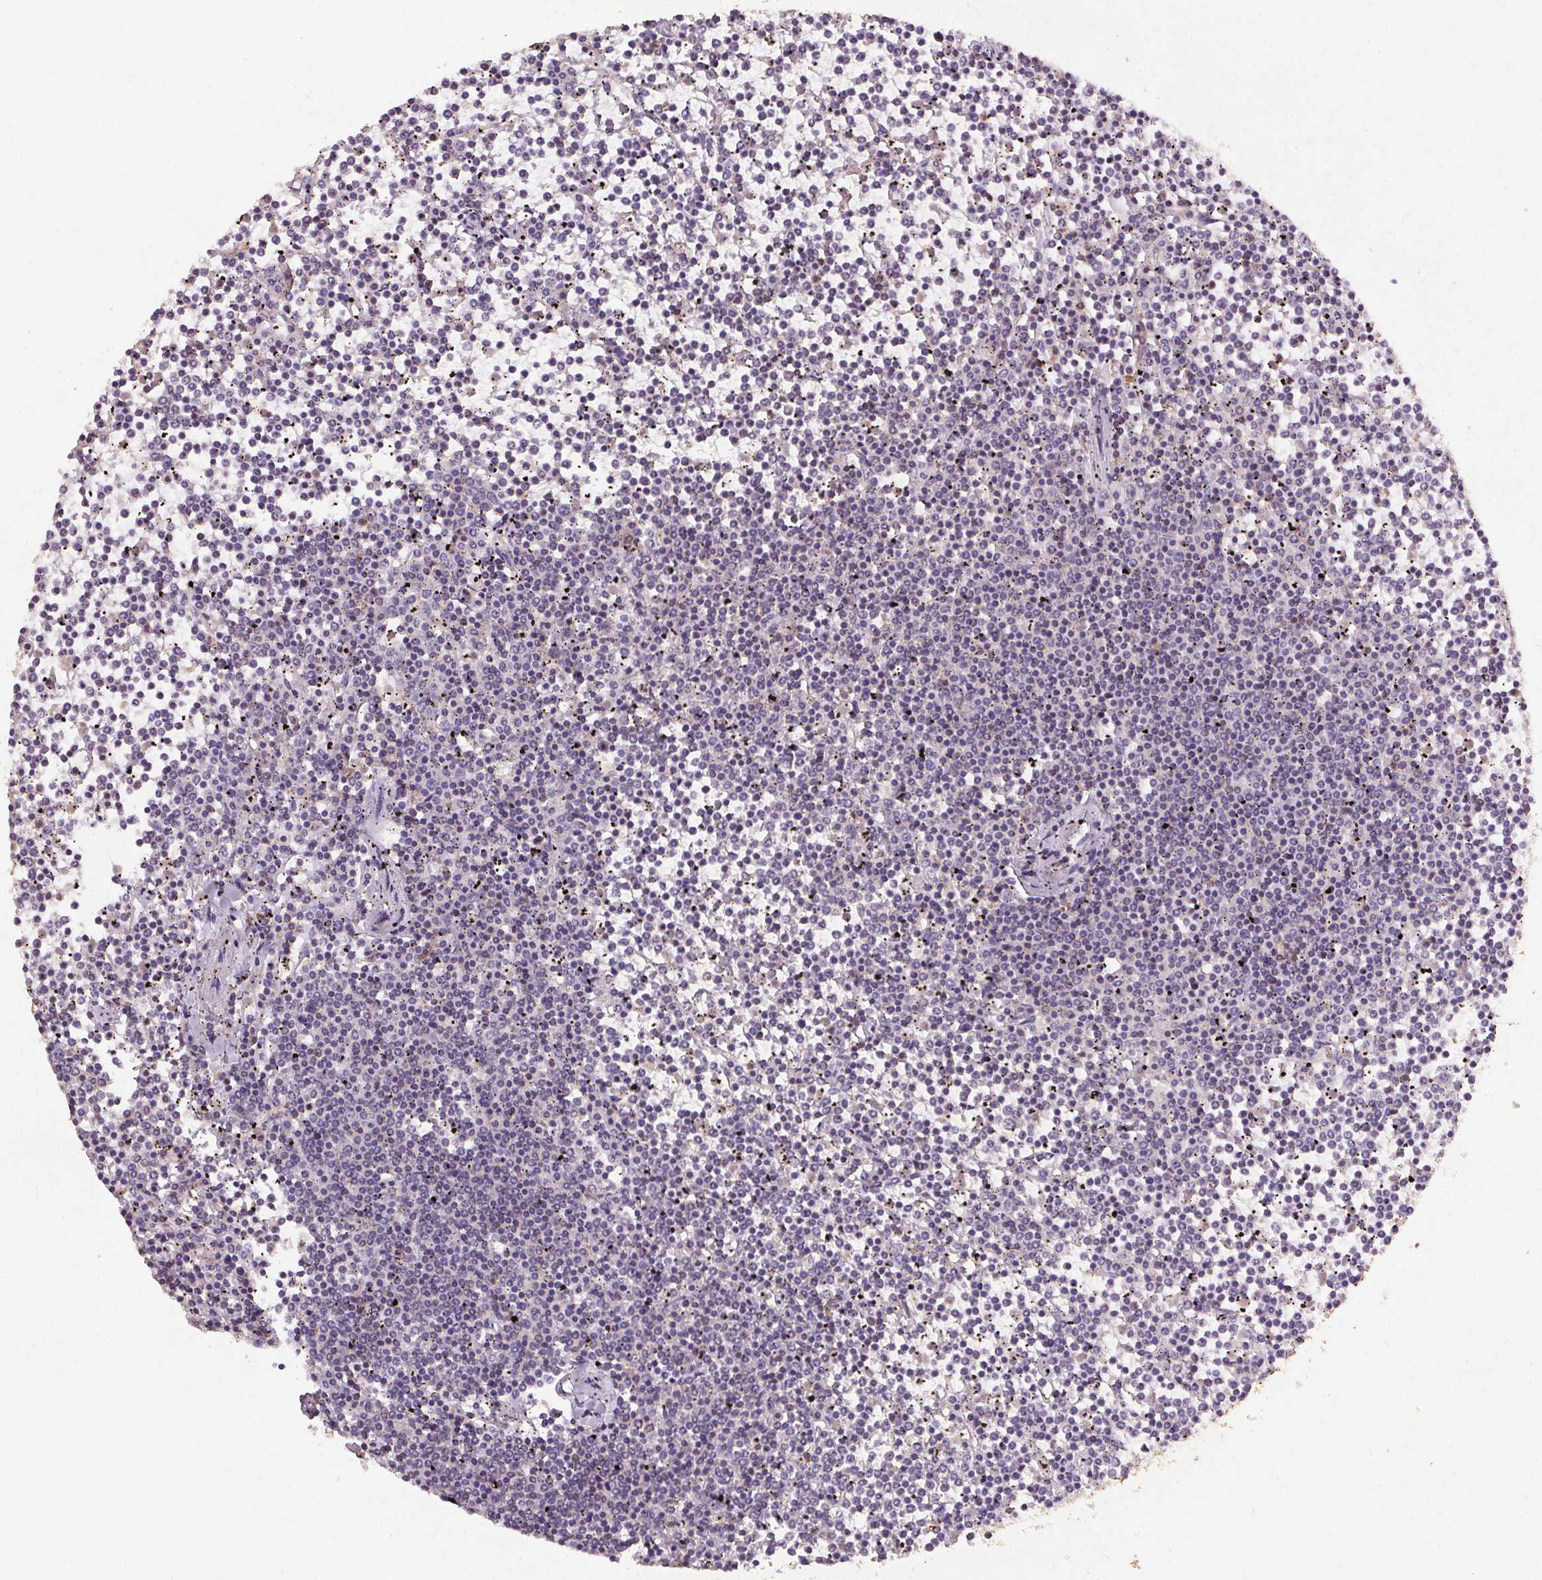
{"staining": {"intensity": "negative", "quantity": "none", "location": "none"}, "tissue": "lymphoma", "cell_type": "Tumor cells", "image_type": "cancer", "snomed": [{"axis": "morphology", "description": "Malignant lymphoma, non-Hodgkin's type, Low grade"}, {"axis": "topography", "description": "Spleen"}], "caption": "The histopathology image reveals no significant staining in tumor cells of low-grade malignant lymphoma, non-Hodgkin's type.", "gene": "C19orf84", "patient": {"sex": "female", "age": 19}}